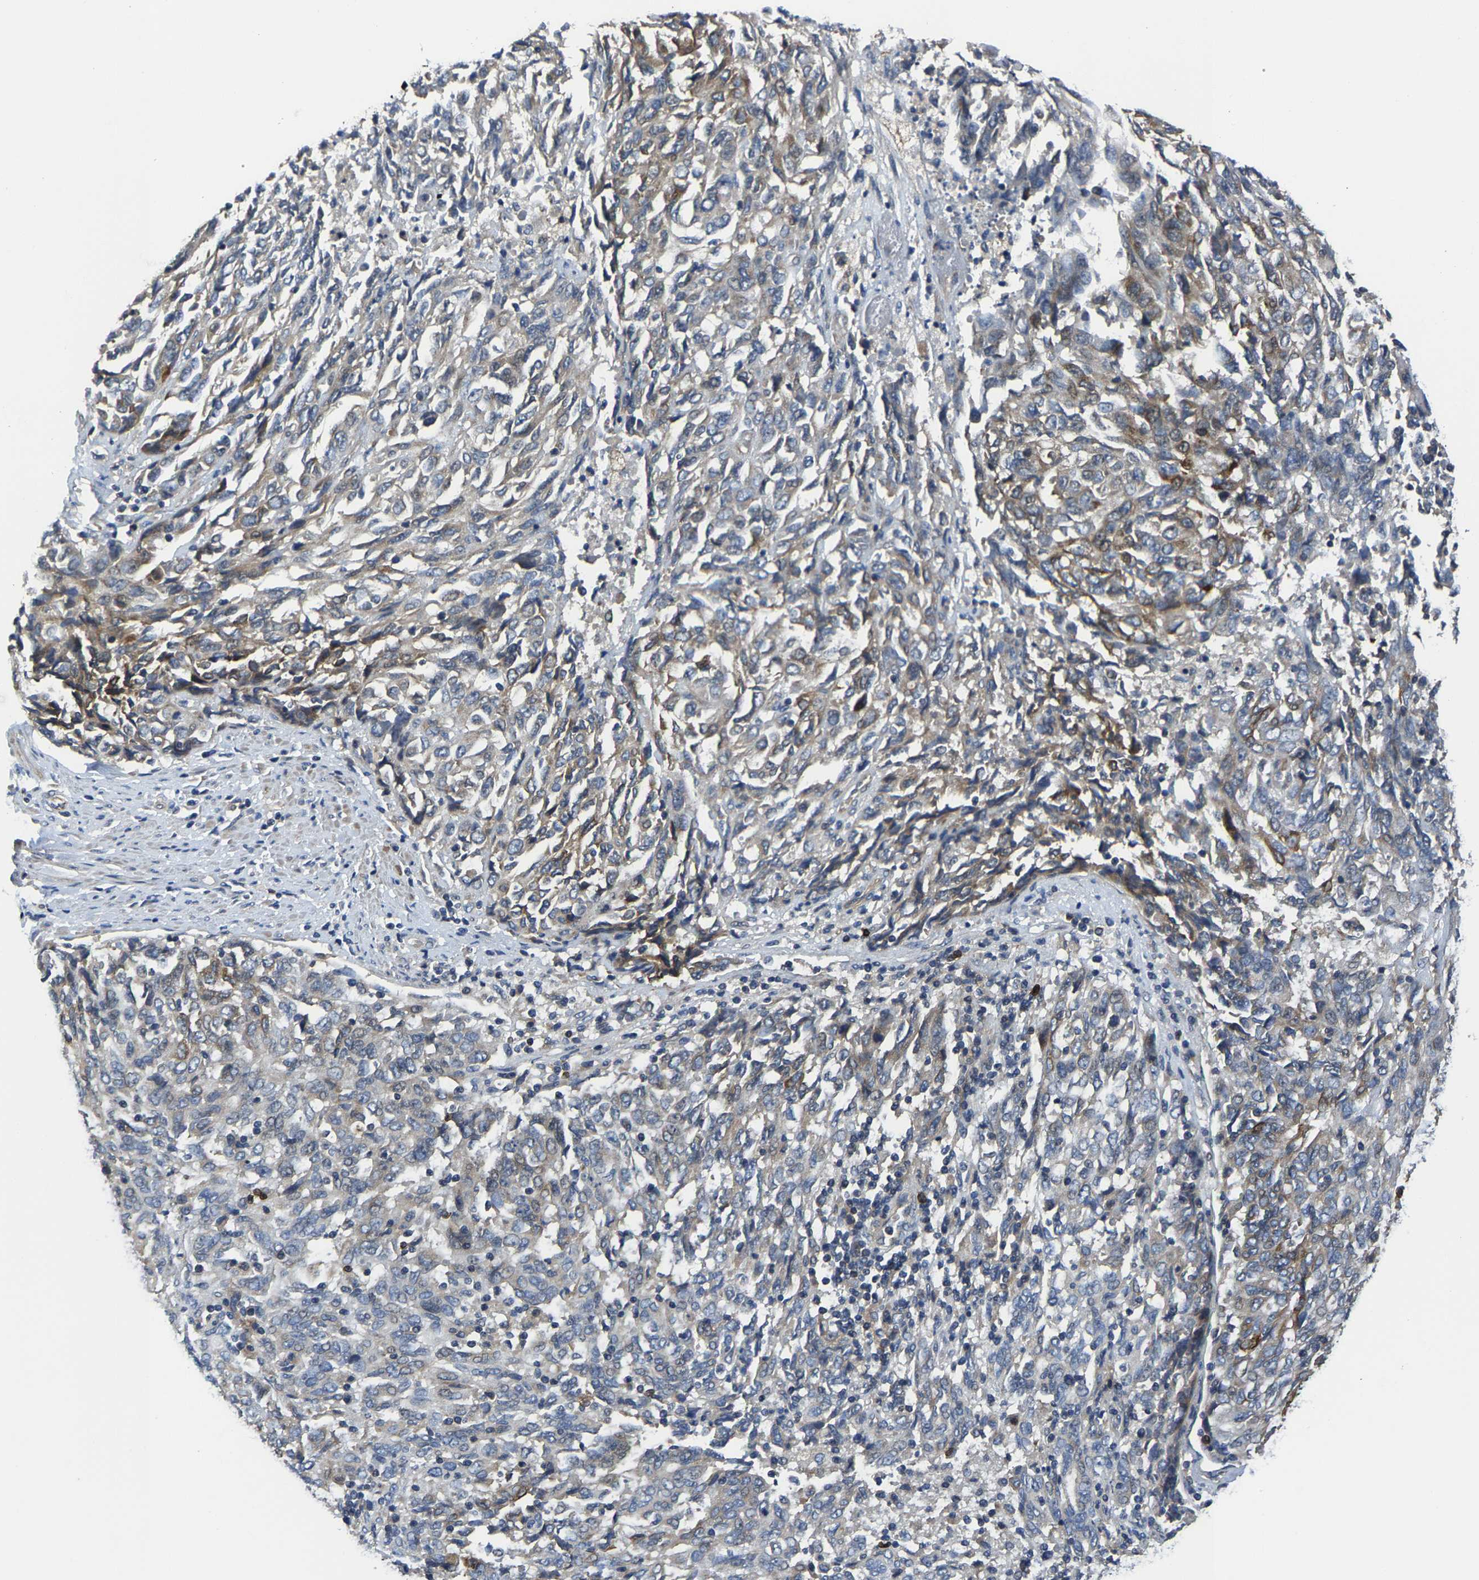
{"staining": {"intensity": "moderate", "quantity": "<25%", "location": "cytoplasmic/membranous"}, "tissue": "endometrial cancer", "cell_type": "Tumor cells", "image_type": "cancer", "snomed": [{"axis": "morphology", "description": "Adenocarcinoma, NOS"}, {"axis": "topography", "description": "Endometrium"}], "caption": "This photomicrograph exhibits IHC staining of human endometrial adenocarcinoma, with low moderate cytoplasmic/membranous staining in about <25% of tumor cells.", "gene": "AGBL3", "patient": {"sex": "female", "age": 80}}